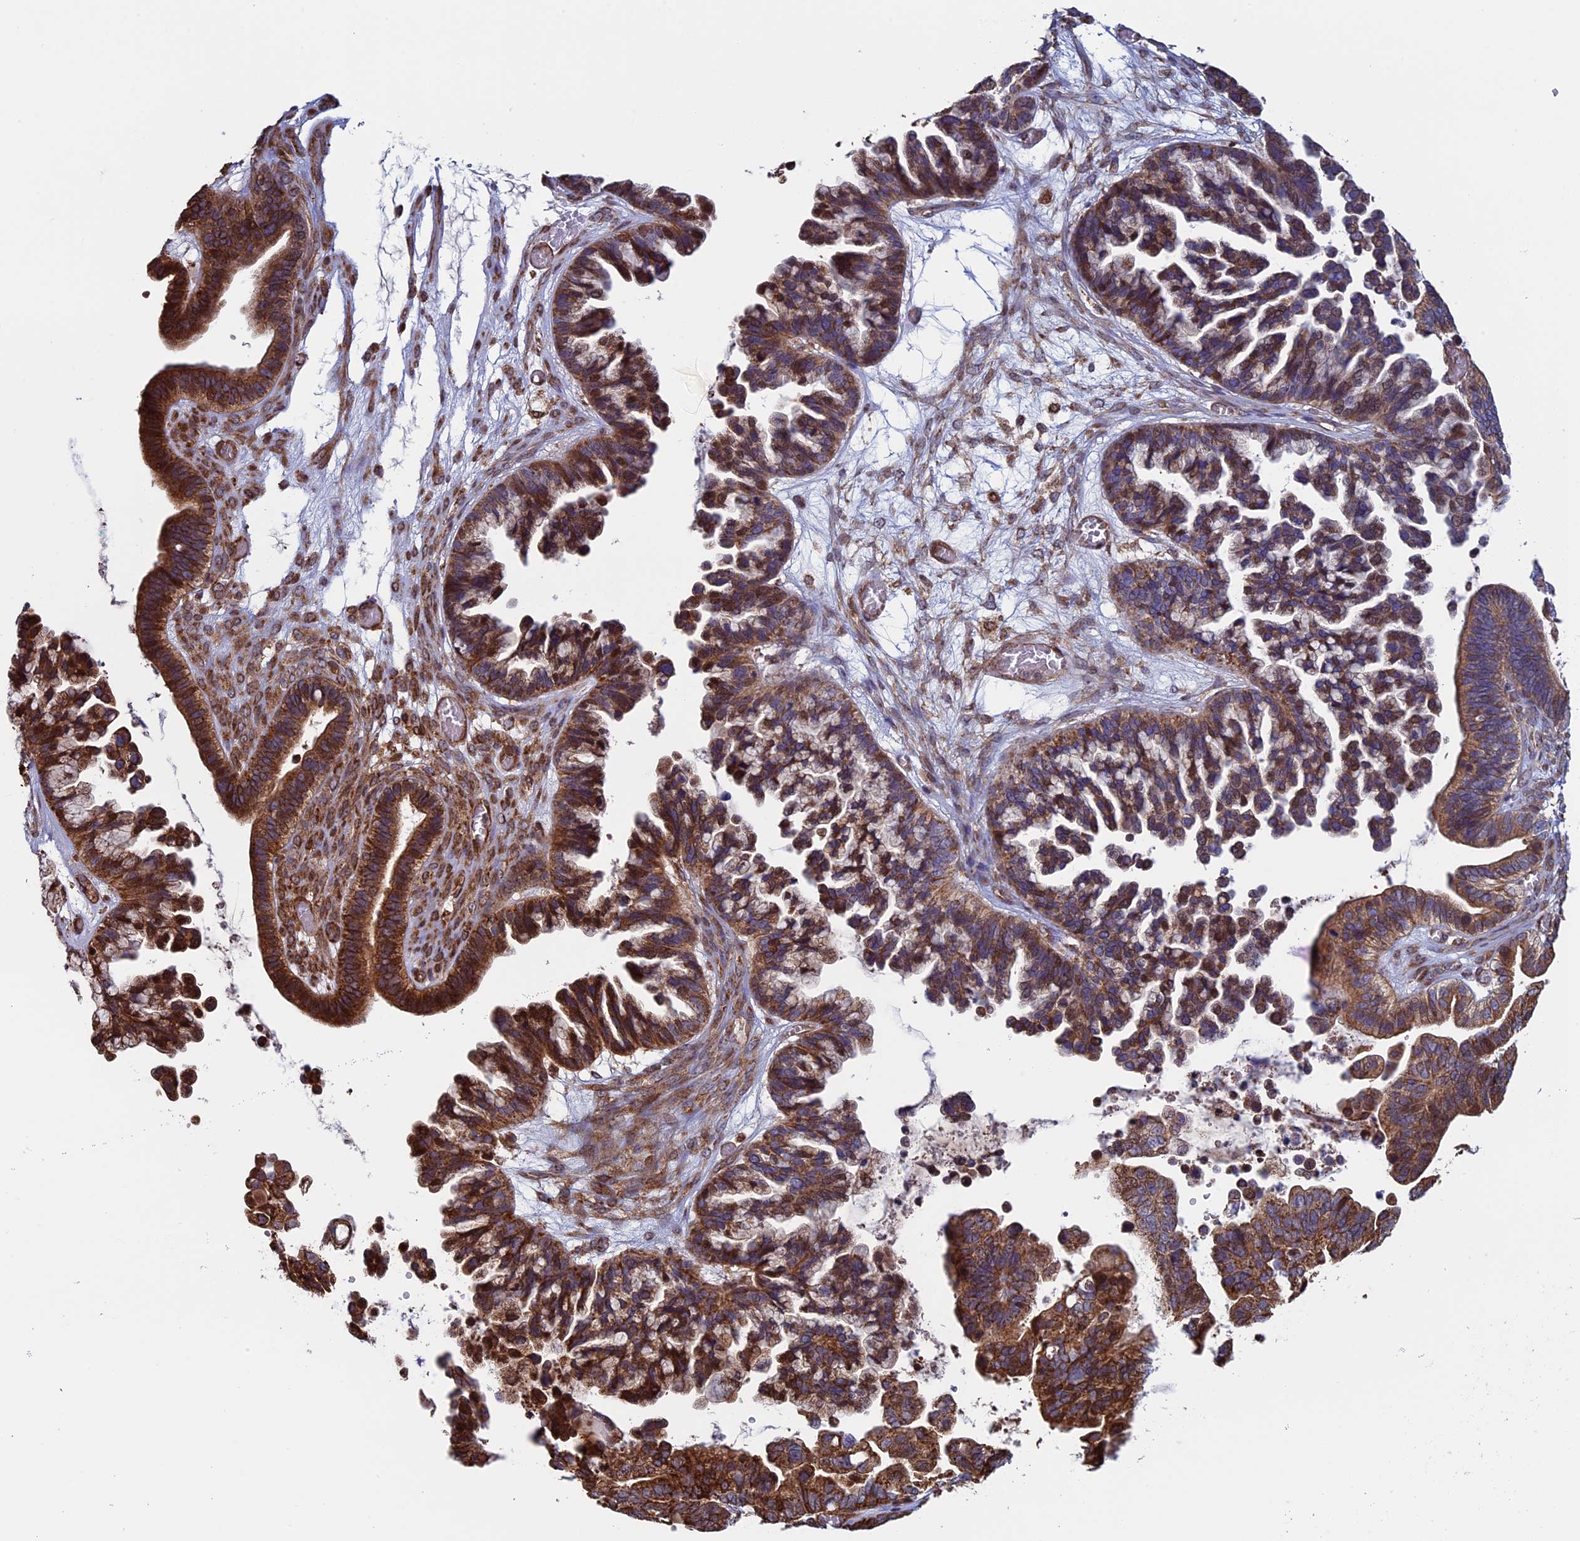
{"staining": {"intensity": "strong", "quantity": ">75%", "location": "cytoplasmic/membranous"}, "tissue": "ovarian cancer", "cell_type": "Tumor cells", "image_type": "cancer", "snomed": [{"axis": "morphology", "description": "Cystadenocarcinoma, serous, NOS"}, {"axis": "topography", "description": "Ovary"}], "caption": "IHC image of neoplastic tissue: human serous cystadenocarcinoma (ovarian) stained using immunohistochemistry reveals high levels of strong protein expression localized specifically in the cytoplasmic/membranous of tumor cells, appearing as a cytoplasmic/membranous brown color.", "gene": "CCDC8", "patient": {"sex": "female", "age": 56}}